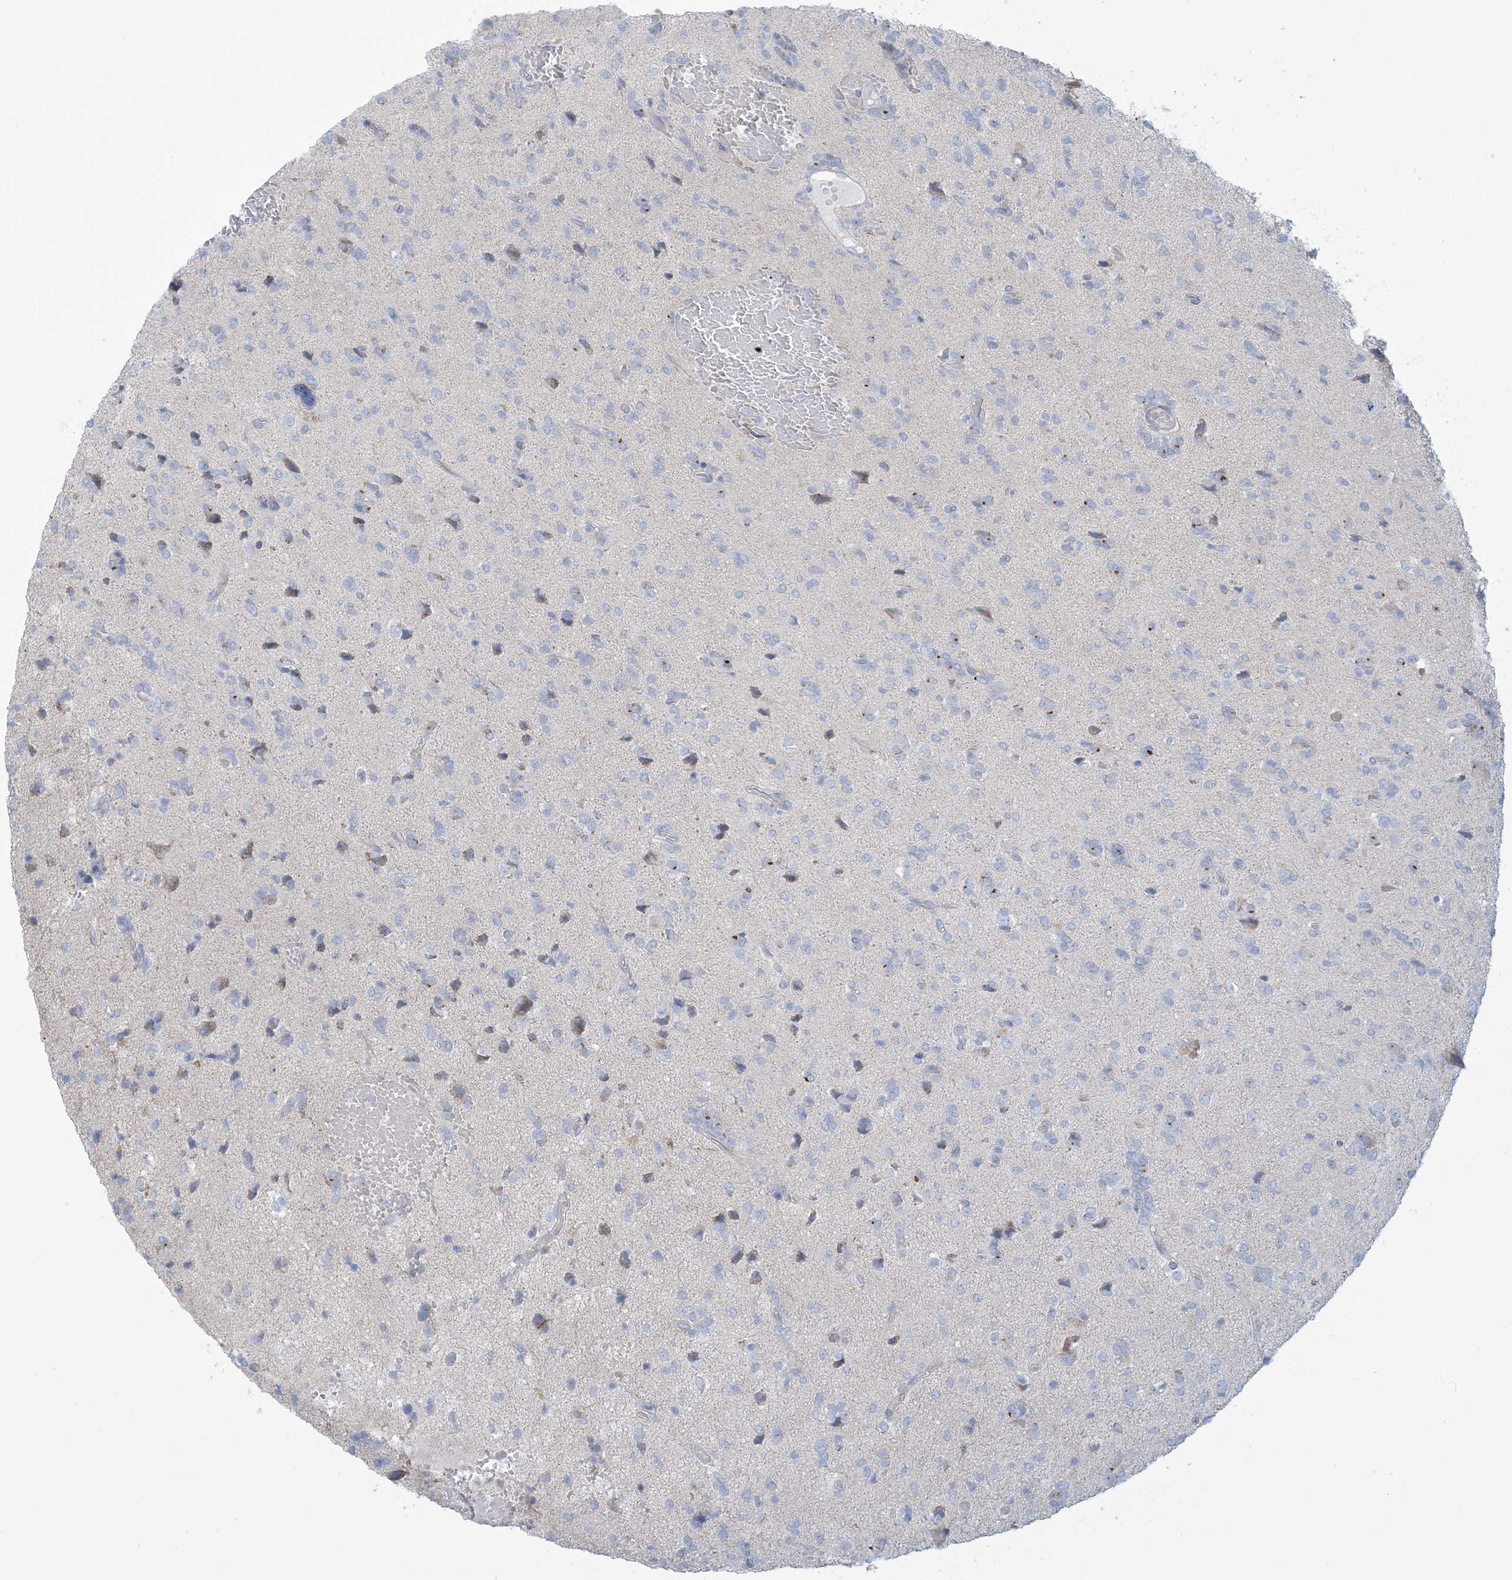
{"staining": {"intensity": "negative", "quantity": "none", "location": "none"}, "tissue": "glioma", "cell_type": "Tumor cells", "image_type": "cancer", "snomed": [{"axis": "morphology", "description": "Glioma, malignant, High grade"}, {"axis": "topography", "description": "Brain"}], "caption": "Immunohistochemistry photomicrograph of human malignant high-grade glioma stained for a protein (brown), which reveals no staining in tumor cells. (Stains: DAB (3,3'-diaminobenzidine) IHC with hematoxylin counter stain, Microscopy: brightfield microscopy at high magnification).", "gene": "MTHFD2L", "patient": {"sex": "female", "age": 59}}